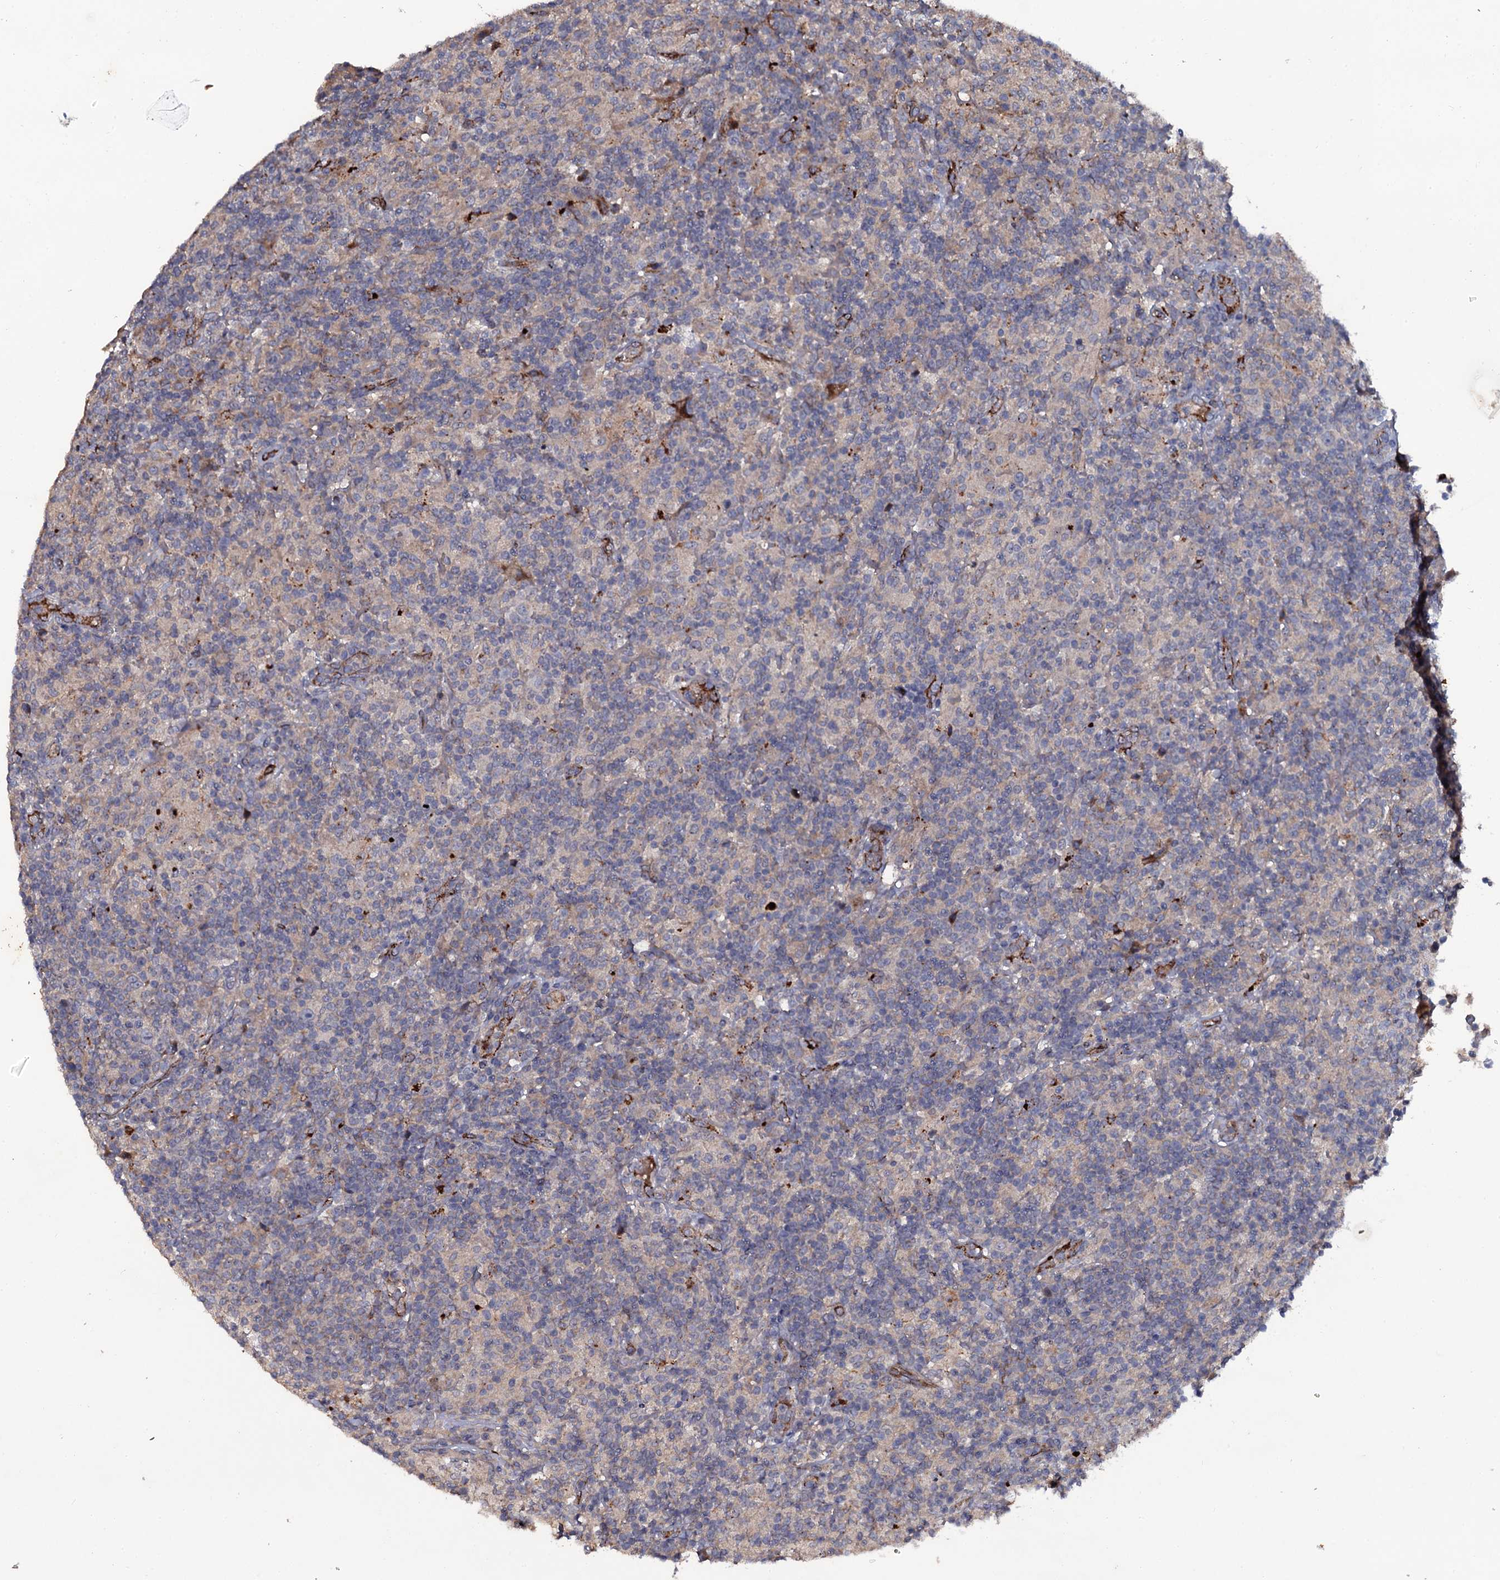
{"staining": {"intensity": "negative", "quantity": "none", "location": "none"}, "tissue": "lymphoma", "cell_type": "Tumor cells", "image_type": "cancer", "snomed": [{"axis": "morphology", "description": "Hodgkin's disease, NOS"}, {"axis": "topography", "description": "Lymph node"}], "caption": "Hodgkin's disease stained for a protein using IHC demonstrates no positivity tumor cells.", "gene": "LRRC28", "patient": {"sex": "male", "age": 70}}